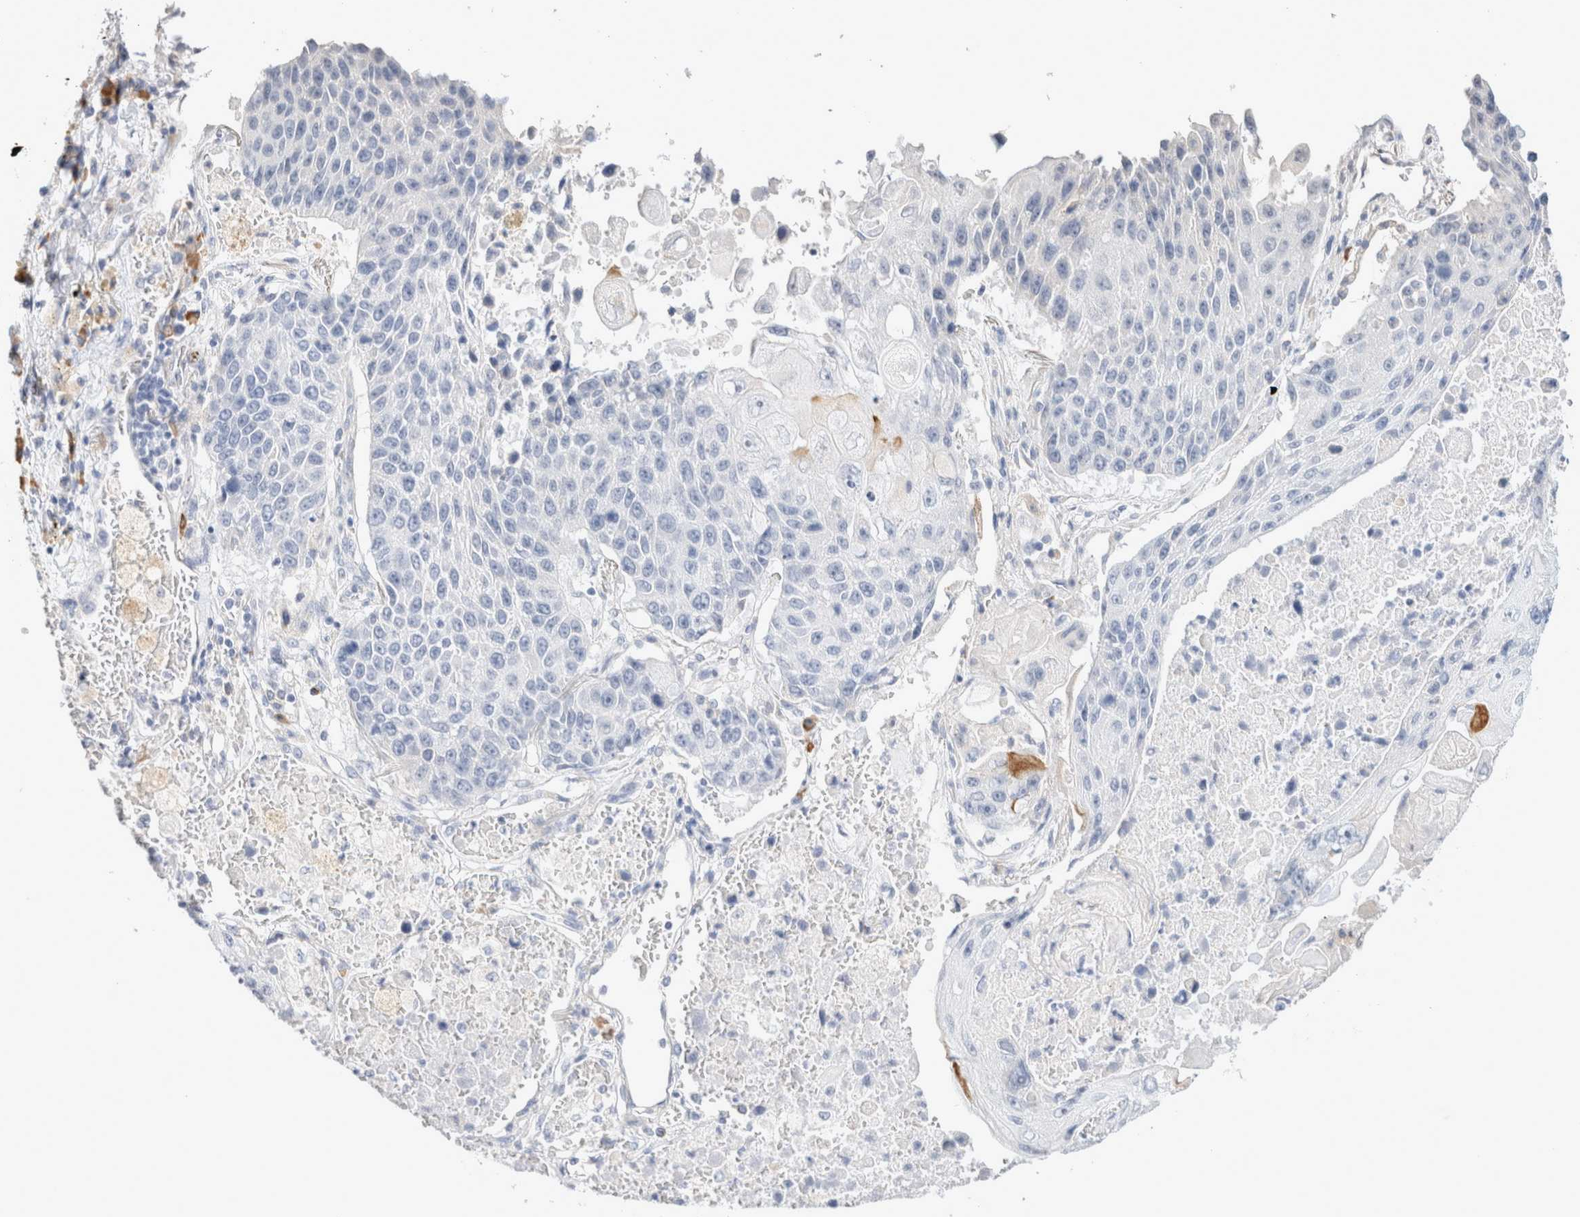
{"staining": {"intensity": "moderate", "quantity": "<25%", "location": "cytoplasmic/membranous"}, "tissue": "lung cancer", "cell_type": "Tumor cells", "image_type": "cancer", "snomed": [{"axis": "morphology", "description": "Squamous cell carcinoma, NOS"}, {"axis": "topography", "description": "Lung"}], "caption": "Protein staining of lung cancer tissue shows moderate cytoplasmic/membranous staining in about <25% of tumor cells. The protein of interest is stained brown, and the nuclei are stained in blue (DAB IHC with brightfield microscopy, high magnification).", "gene": "GADD45G", "patient": {"sex": "male", "age": 61}}